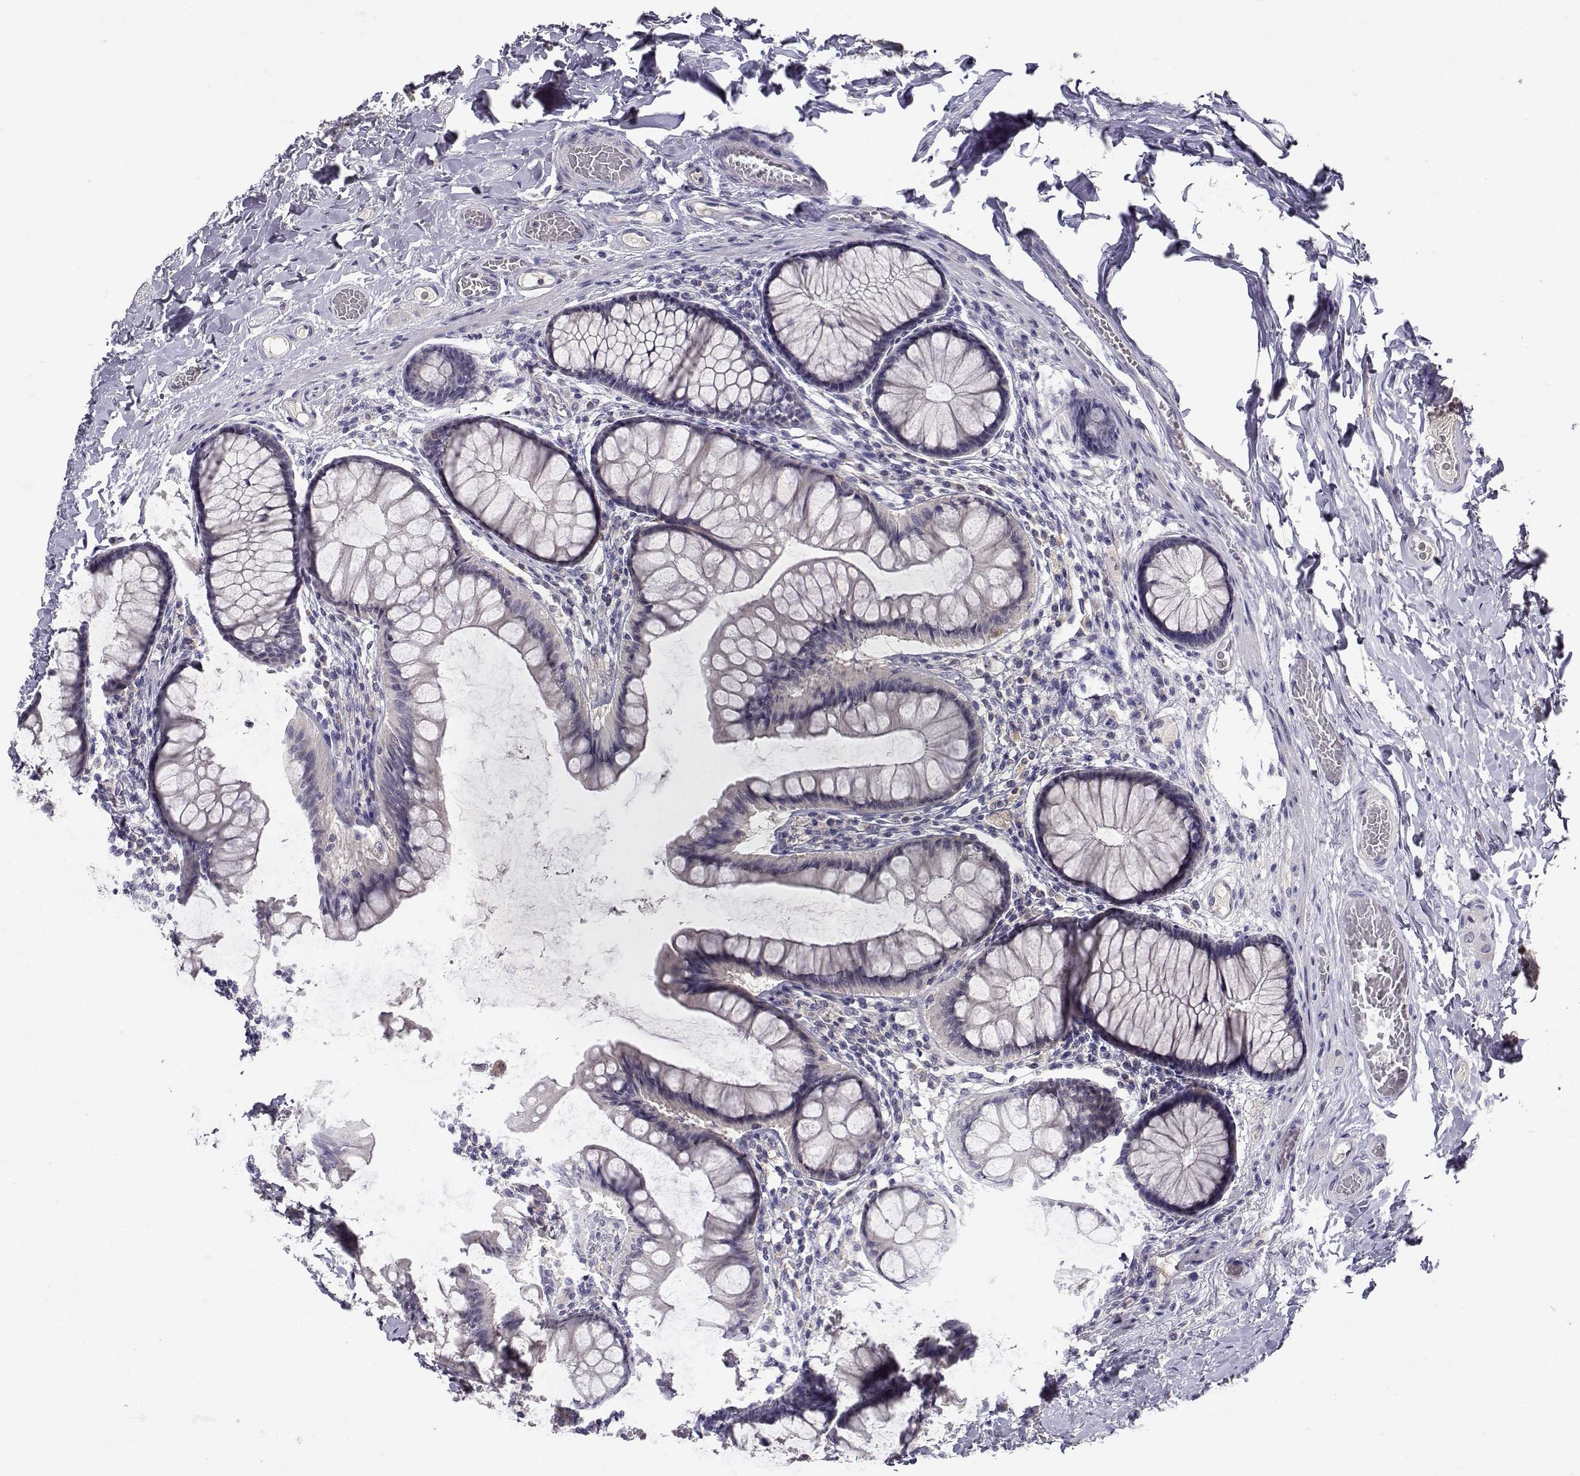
{"staining": {"intensity": "negative", "quantity": "none", "location": "none"}, "tissue": "colon", "cell_type": "Endothelial cells", "image_type": "normal", "snomed": [{"axis": "morphology", "description": "Normal tissue, NOS"}, {"axis": "topography", "description": "Colon"}], "caption": "This is an immunohistochemistry histopathology image of normal human colon. There is no staining in endothelial cells.", "gene": "SLC6A3", "patient": {"sex": "female", "age": 65}}